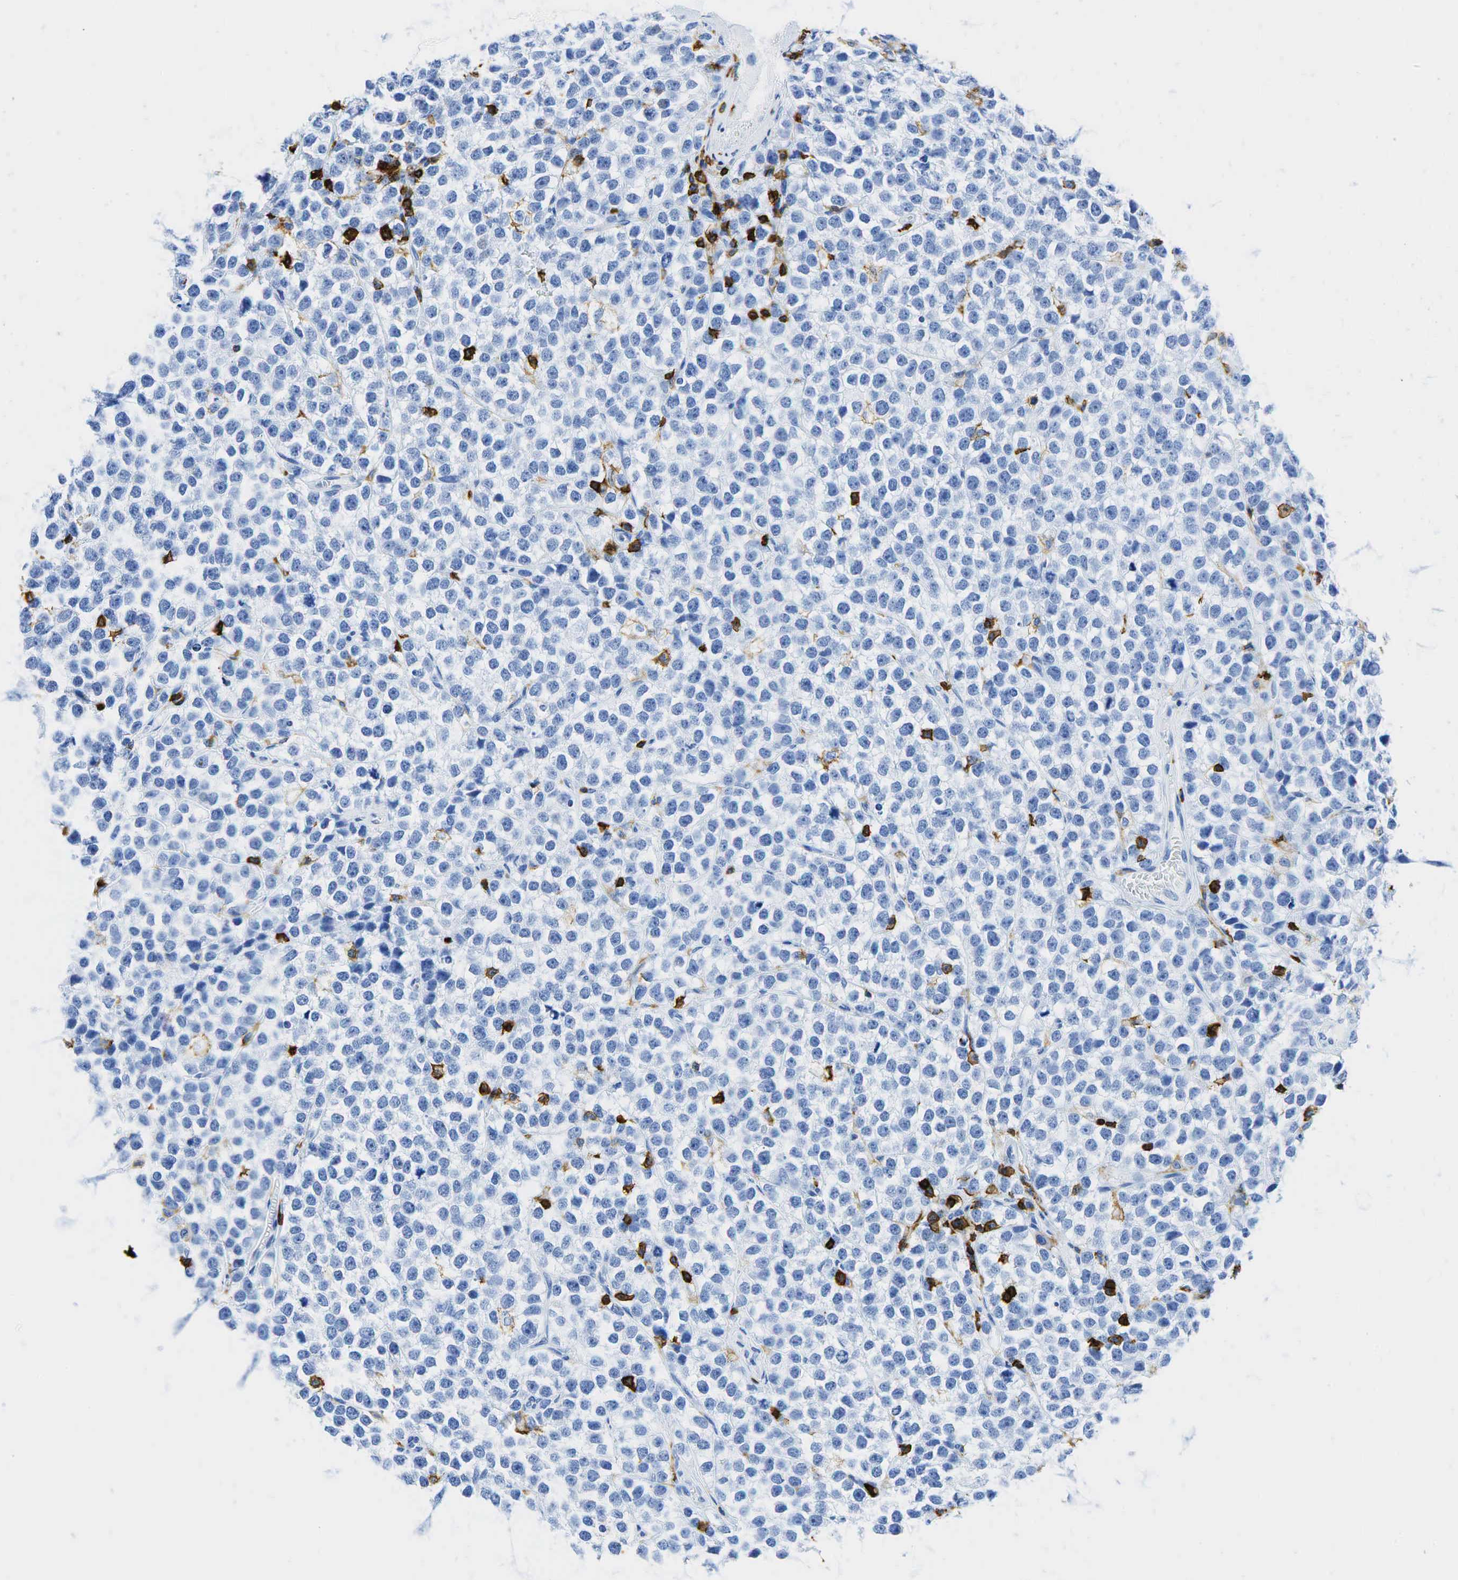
{"staining": {"intensity": "negative", "quantity": "none", "location": "none"}, "tissue": "testis cancer", "cell_type": "Tumor cells", "image_type": "cancer", "snomed": [{"axis": "morphology", "description": "Seminoma, NOS"}, {"axis": "topography", "description": "Testis"}], "caption": "DAB (3,3'-diaminobenzidine) immunohistochemical staining of human testis seminoma exhibits no significant expression in tumor cells. (Stains: DAB (3,3'-diaminobenzidine) immunohistochemistry (IHC) with hematoxylin counter stain, Microscopy: brightfield microscopy at high magnification).", "gene": "PTPRC", "patient": {"sex": "male", "age": 25}}